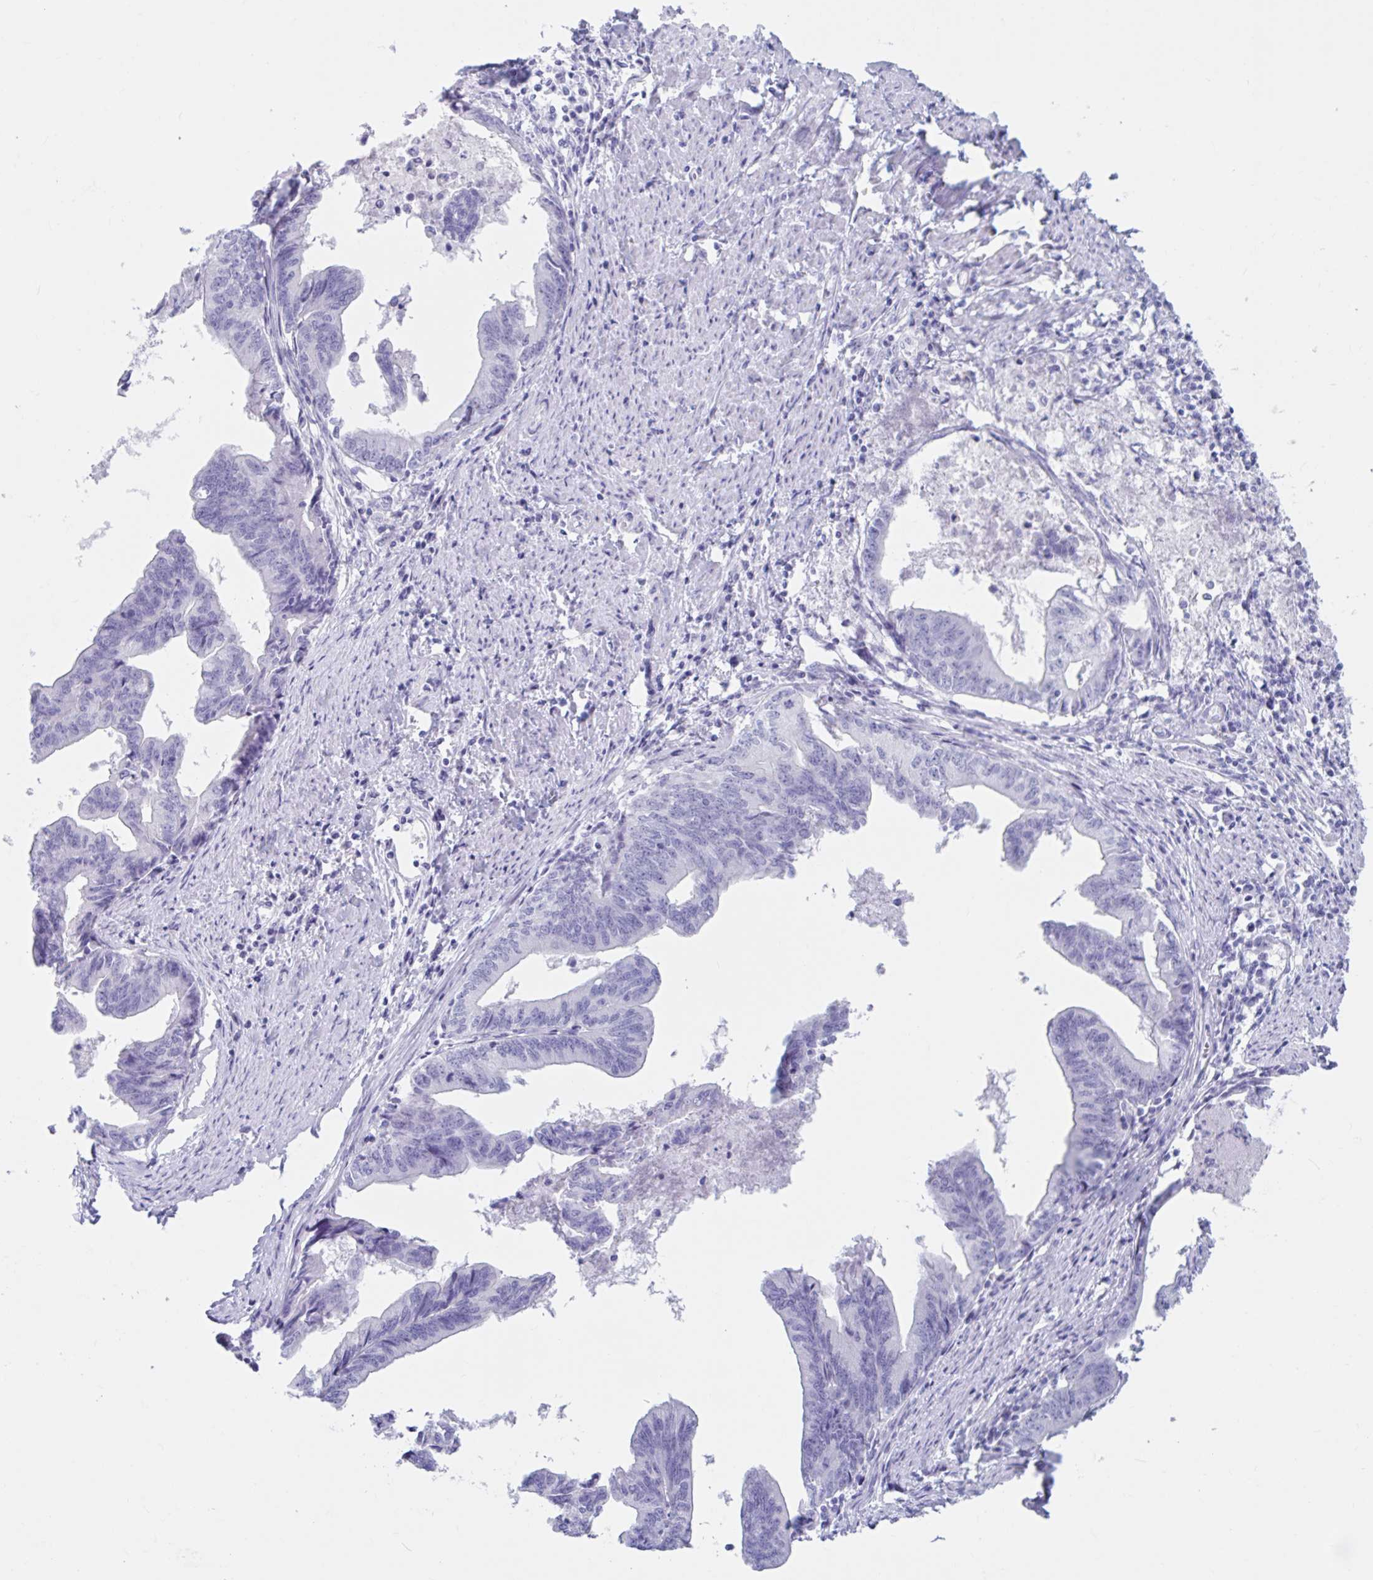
{"staining": {"intensity": "negative", "quantity": "none", "location": "none"}, "tissue": "endometrial cancer", "cell_type": "Tumor cells", "image_type": "cancer", "snomed": [{"axis": "morphology", "description": "Adenocarcinoma, NOS"}, {"axis": "topography", "description": "Endometrium"}], "caption": "Immunohistochemical staining of endometrial adenocarcinoma shows no significant positivity in tumor cells.", "gene": "DPEP3", "patient": {"sex": "female", "age": 65}}